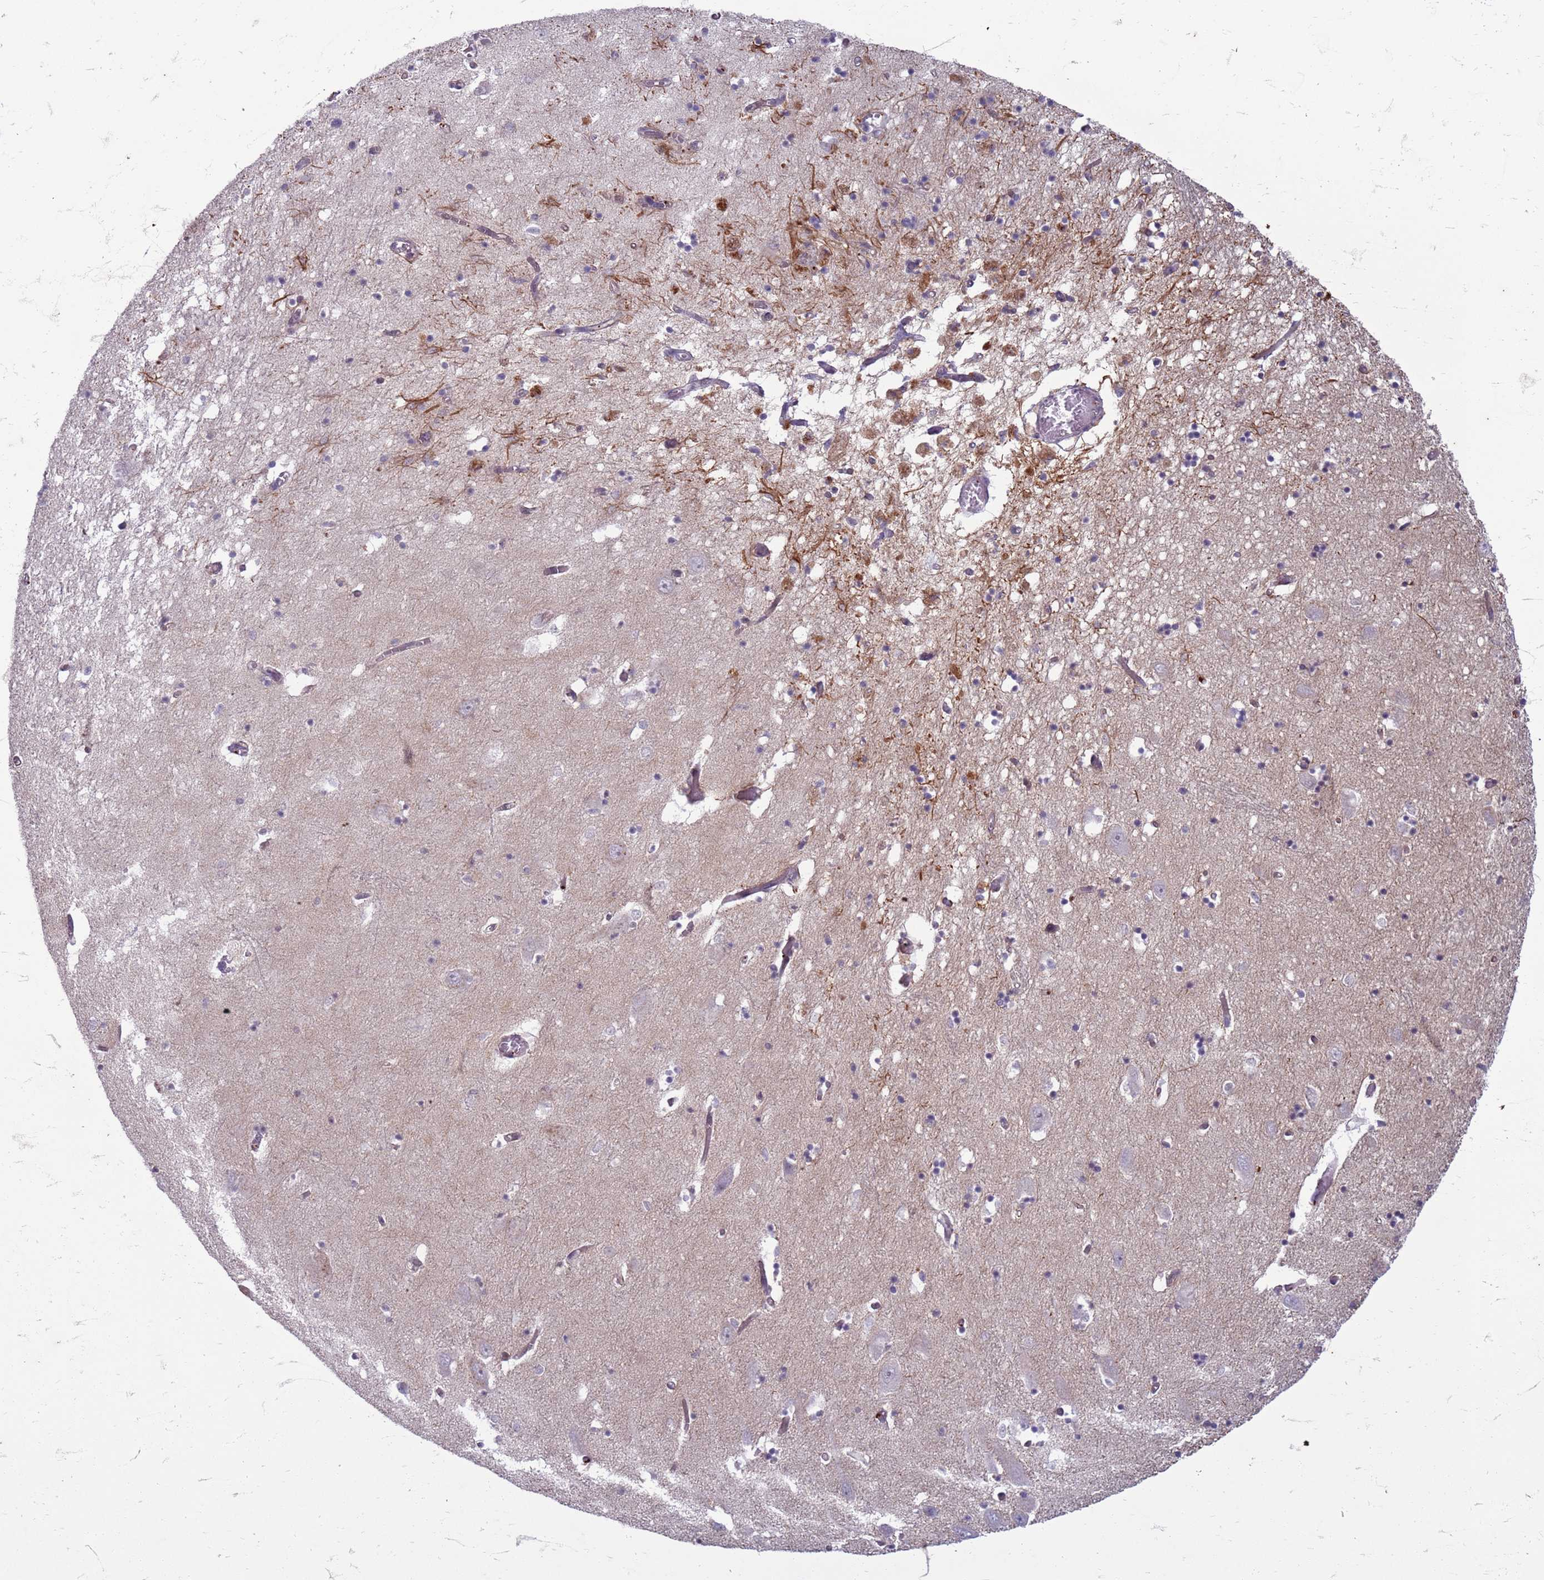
{"staining": {"intensity": "negative", "quantity": "none", "location": "none"}, "tissue": "hippocampus", "cell_type": "Glial cells", "image_type": "normal", "snomed": [{"axis": "morphology", "description": "Normal tissue, NOS"}, {"axis": "topography", "description": "Hippocampus"}], "caption": "High power microscopy histopathology image of an immunohistochemistry (IHC) micrograph of normal hippocampus, revealing no significant staining in glial cells. Brightfield microscopy of immunohistochemistry stained with DAB (brown) and hematoxylin (blue), captured at high magnification.", "gene": "SLC15A3", "patient": {"sex": "male", "age": 70}}